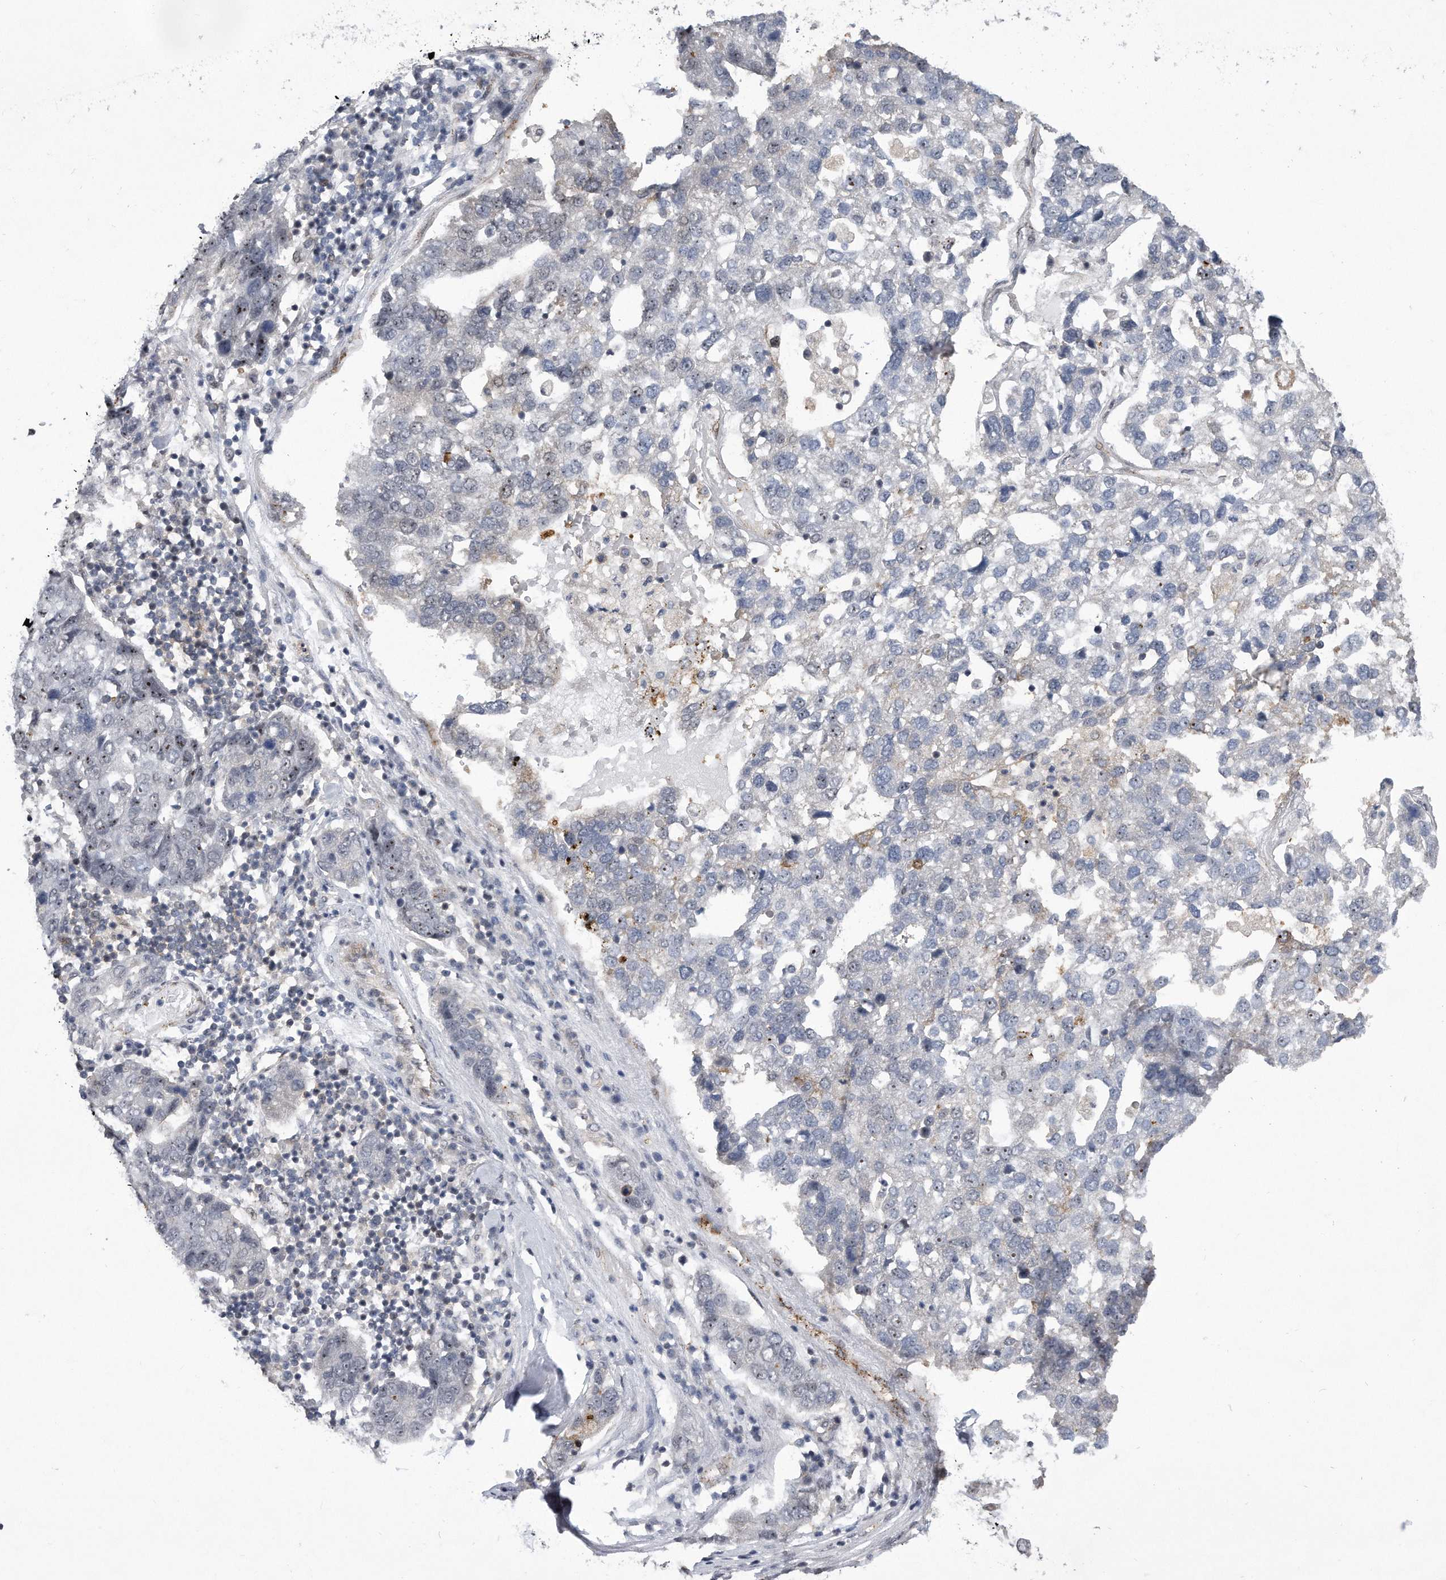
{"staining": {"intensity": "negative", "quantity": "none", "location": "none"}, "tissue": "pancreatic cancer", "cell_type": "Tumor cells", "image_type": "cancer", "snomed": [{"axis": "morphology", "description": "Adenocarcinoma, NOS"}, {"axis": "topography", "description": "Pancreas"}], "caption": "IHC histopathology image of human pancreatic cancer stained for a protein (brown), which exhibits no staining in tumor cells. The staining was performed using DAB (3,3'-diaminobenzidine) to visualize the protein expression in brown, while the nuclei were stained in blue with hematoxylin (Magnification: 20x).", "gene": "PGBD2", "patient": {"sex": "female", "age": 61}}